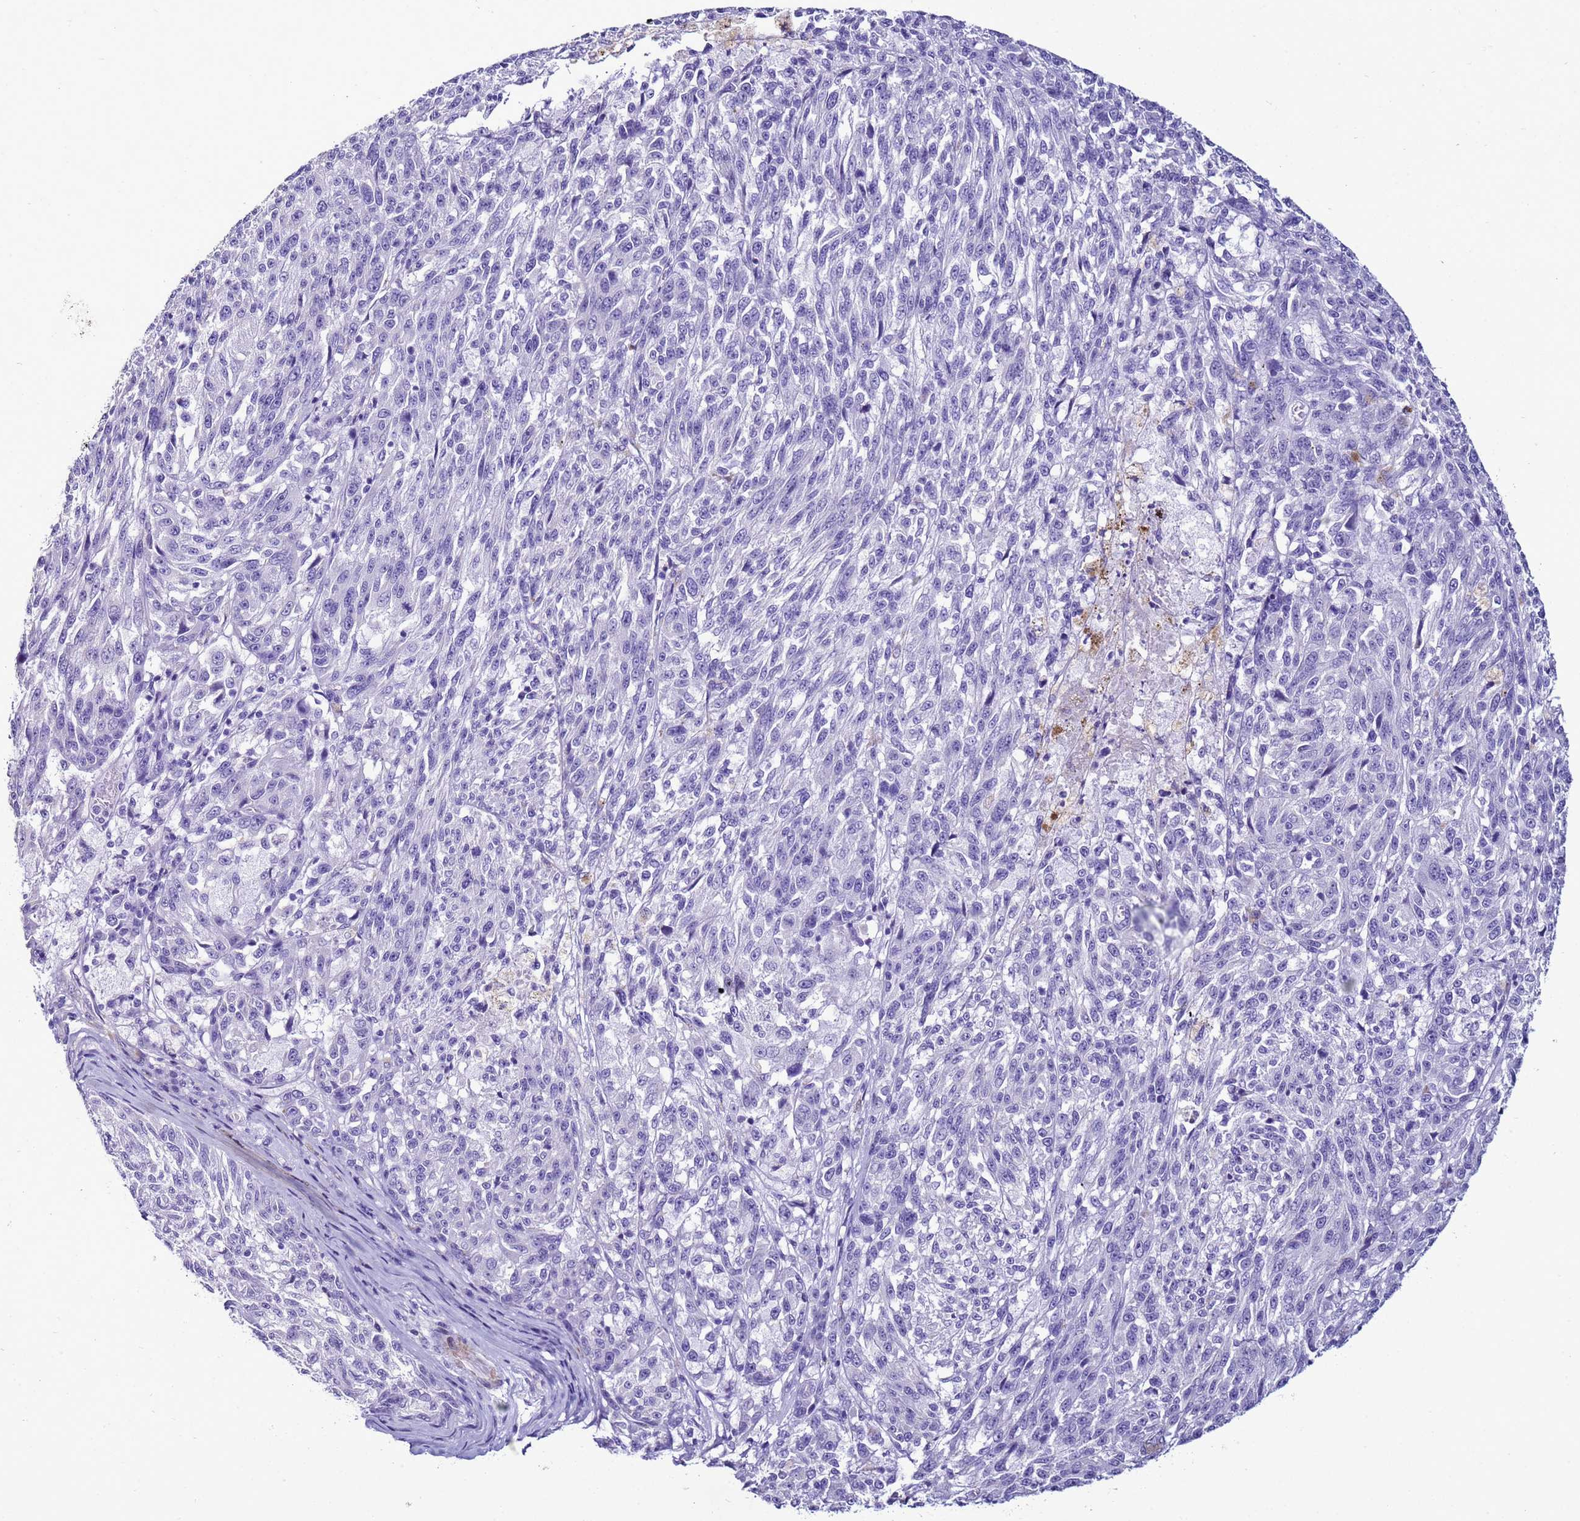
{"staining": {"intensity": "negative", "quantity": "none", "location": "none"}, "tissue": "melanoma", "cell_type": "Tumor cells", "image_type": "cancer", "snomed": [{"axis": "morphology", "description": "Malignant melanoma, NOS"}, {"axis": "topography", "description": "Skin"}], "caption": "Malignant melanoma was stained to show a protein in brown. There is no significant expression in tumor cells. (Brightfield microscopy of DAB immunohistochemistry (IHC) at high magnification).", "gene": "LCMT1", "patient": {"sex": "male", "age": 53}}